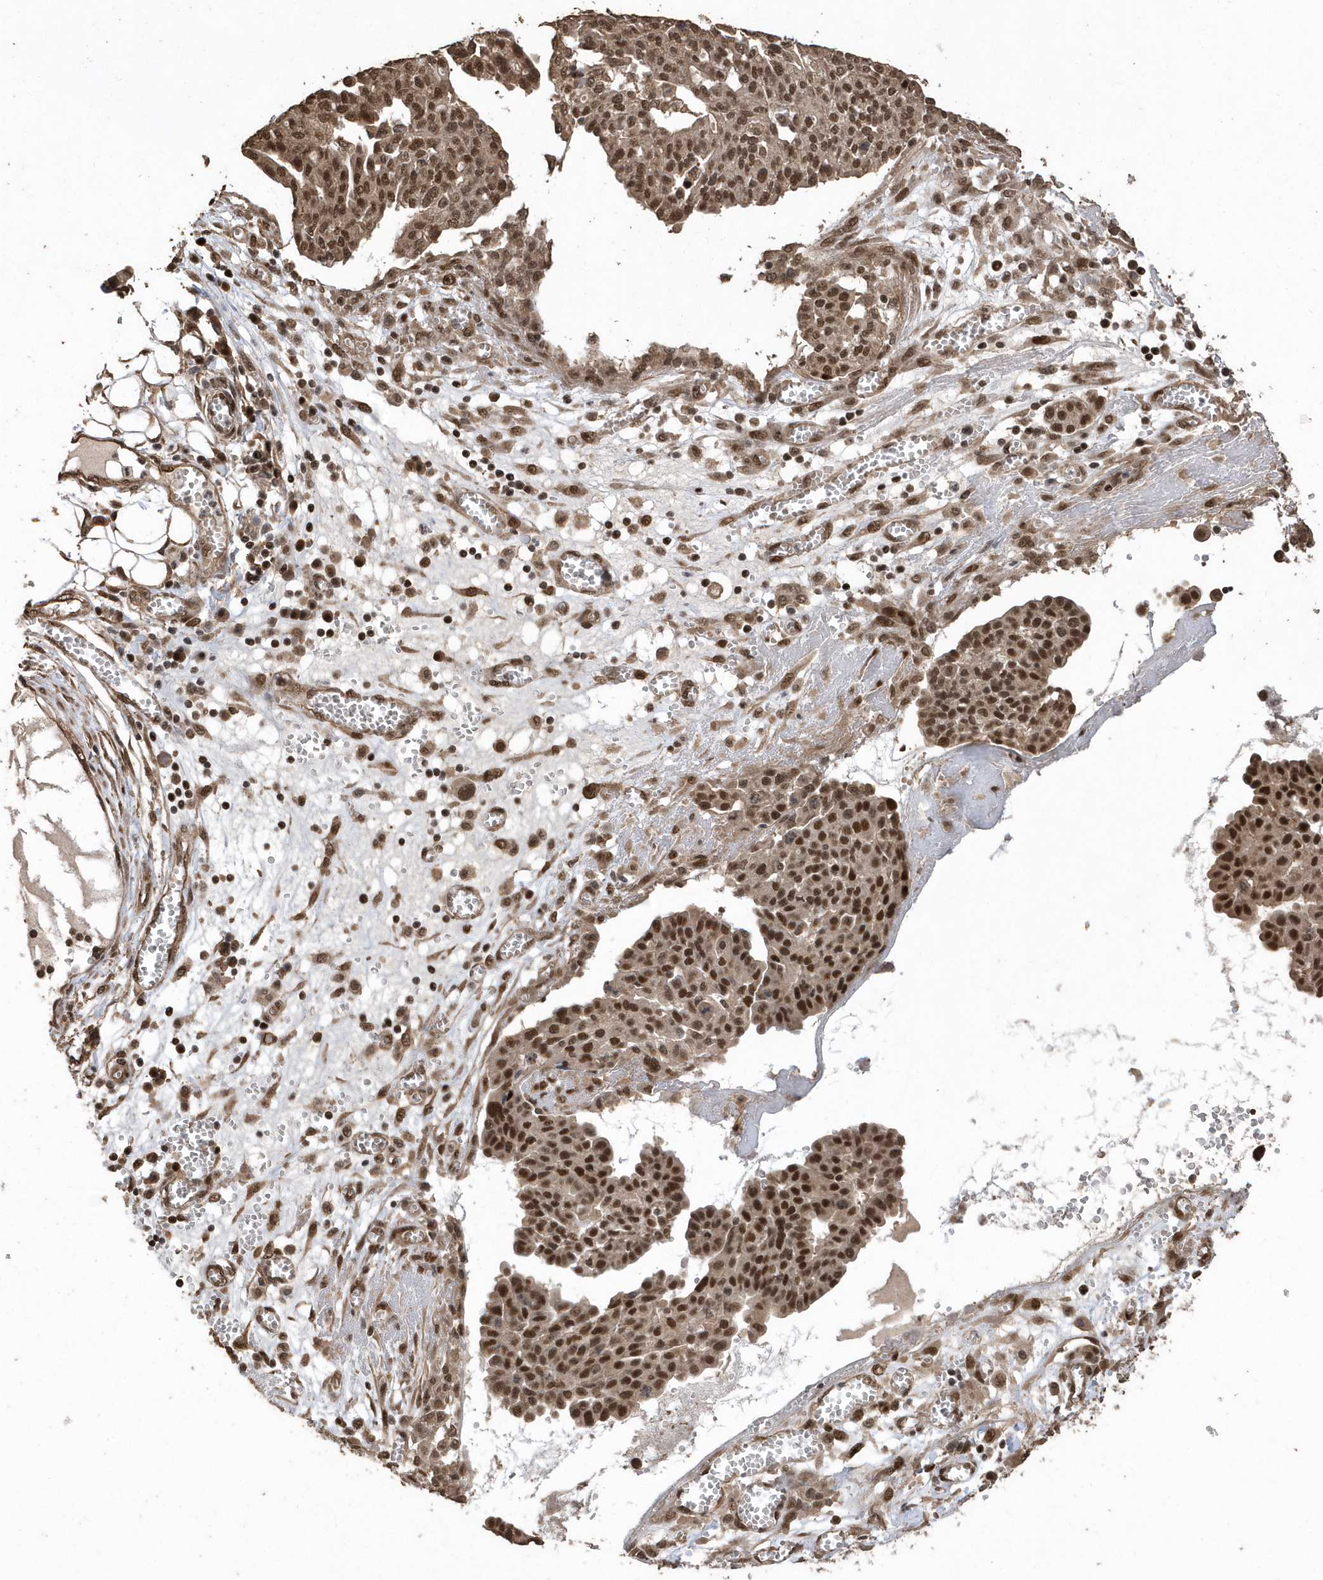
{"staining": {"intensity": "moderate", "quantity": ">75%", "location": "nuclear"}, "tissue": "ovarian cancer", "cell_type": "Tumor cells", "image_type": "cancer", "snomed": [{"axis": "morphology", "description": "Cystadenocarcinoma, serous, NOS"}, {"axis": "topography", "description": "Soft tissue"}, {"axis": "topography", "description": "Ovary"}], "caption": "Protein staining reveals moderate nuclear staining in approximately >75% of tumor cells in serous cystadenocarcinoma (ovarian).", "gene": "INTS12", "patient": {"sex": "female", "age": 57}}